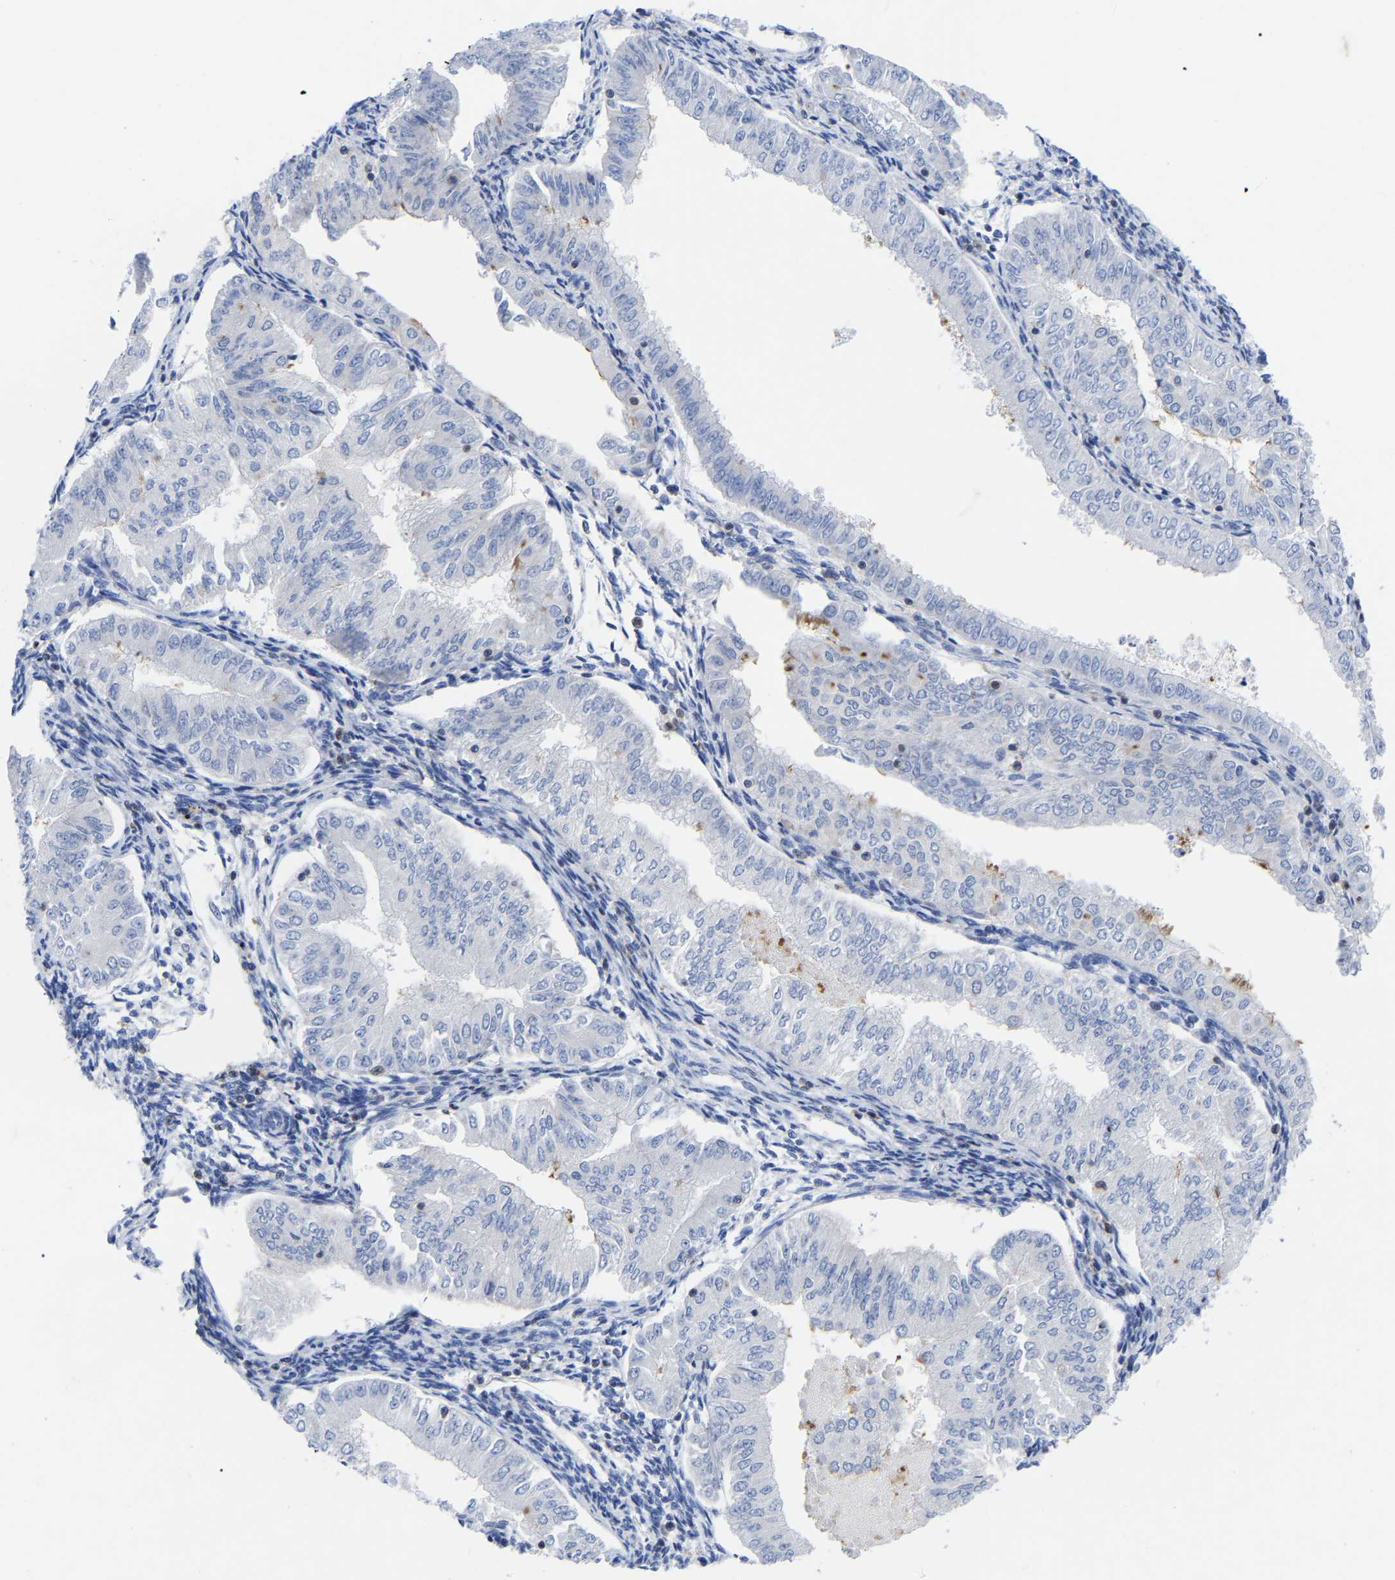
{"staining": {"intensity": "negative", "quantity": "none", "location": "none"}, "tissue": "endometrial cancer", "cell_type": "Tumor cells", "image_type": "cancer", "snomed": [{"axis": "morphology", "description": "Normal tissue, NOS"}, {"axis": "morphology", "description": "Adenocarcinoma, NOS"}, {"axis": "topography", "description": "Endometrium"}], "caption": "Protein analysis of endometrial cancer demonstrates no significant expression in tumor cells.", "gene": "PTPN7", "patient": {"sex": "female", "age": 53}}